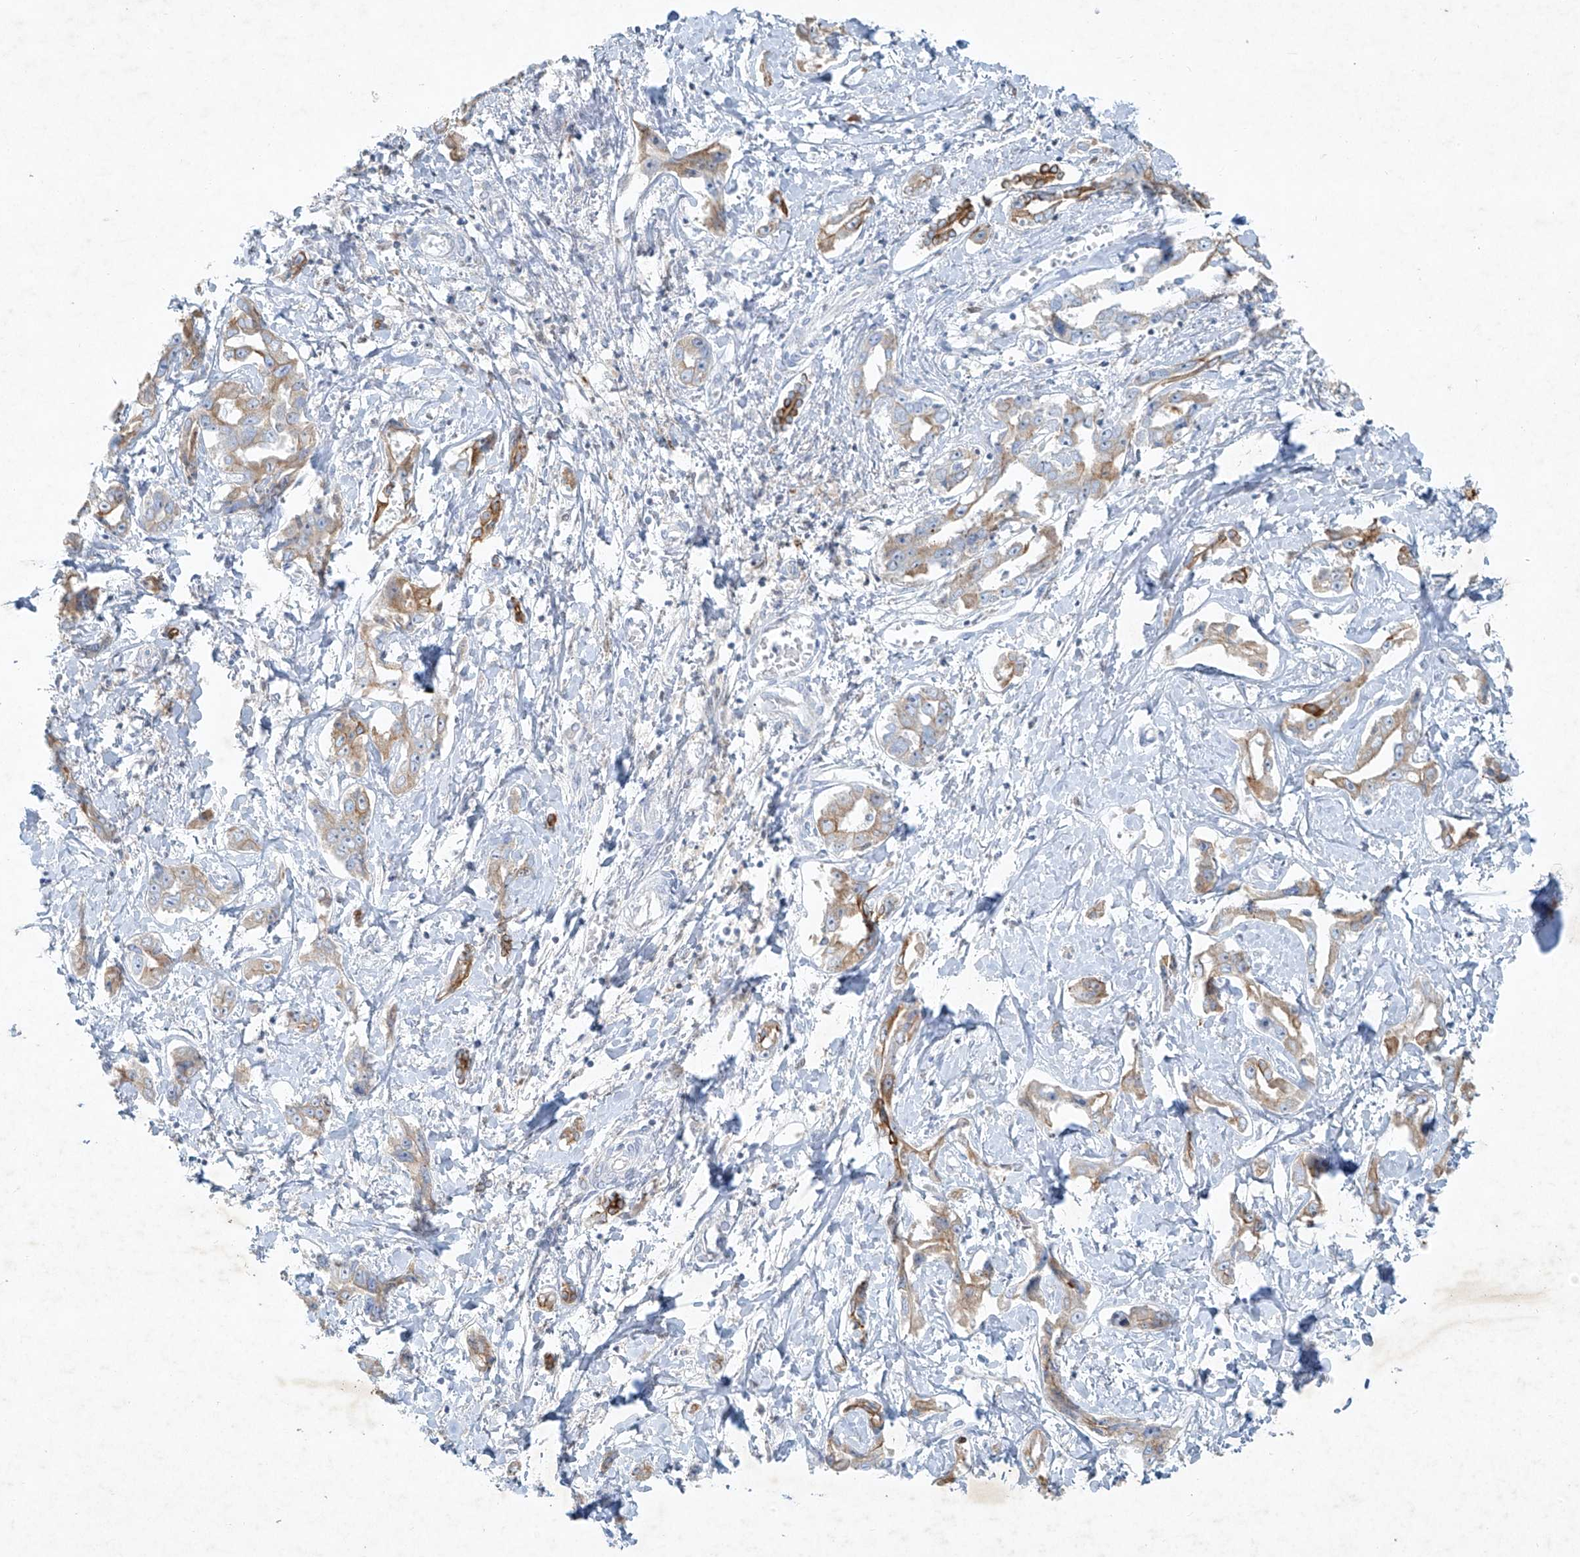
{"staining": {"intensity": "moderate", "quantity": "25%-75%", "location": "cytoplasmic/membranous"}, "tissue": "liver cancer", "cell_type": "Tumor cells", "image_type": "cancer", "snomed": [{"axis": "morphology", "description": "Cholangiocarcinoma"}, {"axis": "topography", "description": "Liver"}], "caption": "DAB immunohistochemical staining of liver cholangiocarcinoma shows moderate cytoplasmic/membranous protein staining in approximately 25%-75% of tumor cells.", "gene": "TUBE1", "patient": {"sex": "male", "age": 59}}